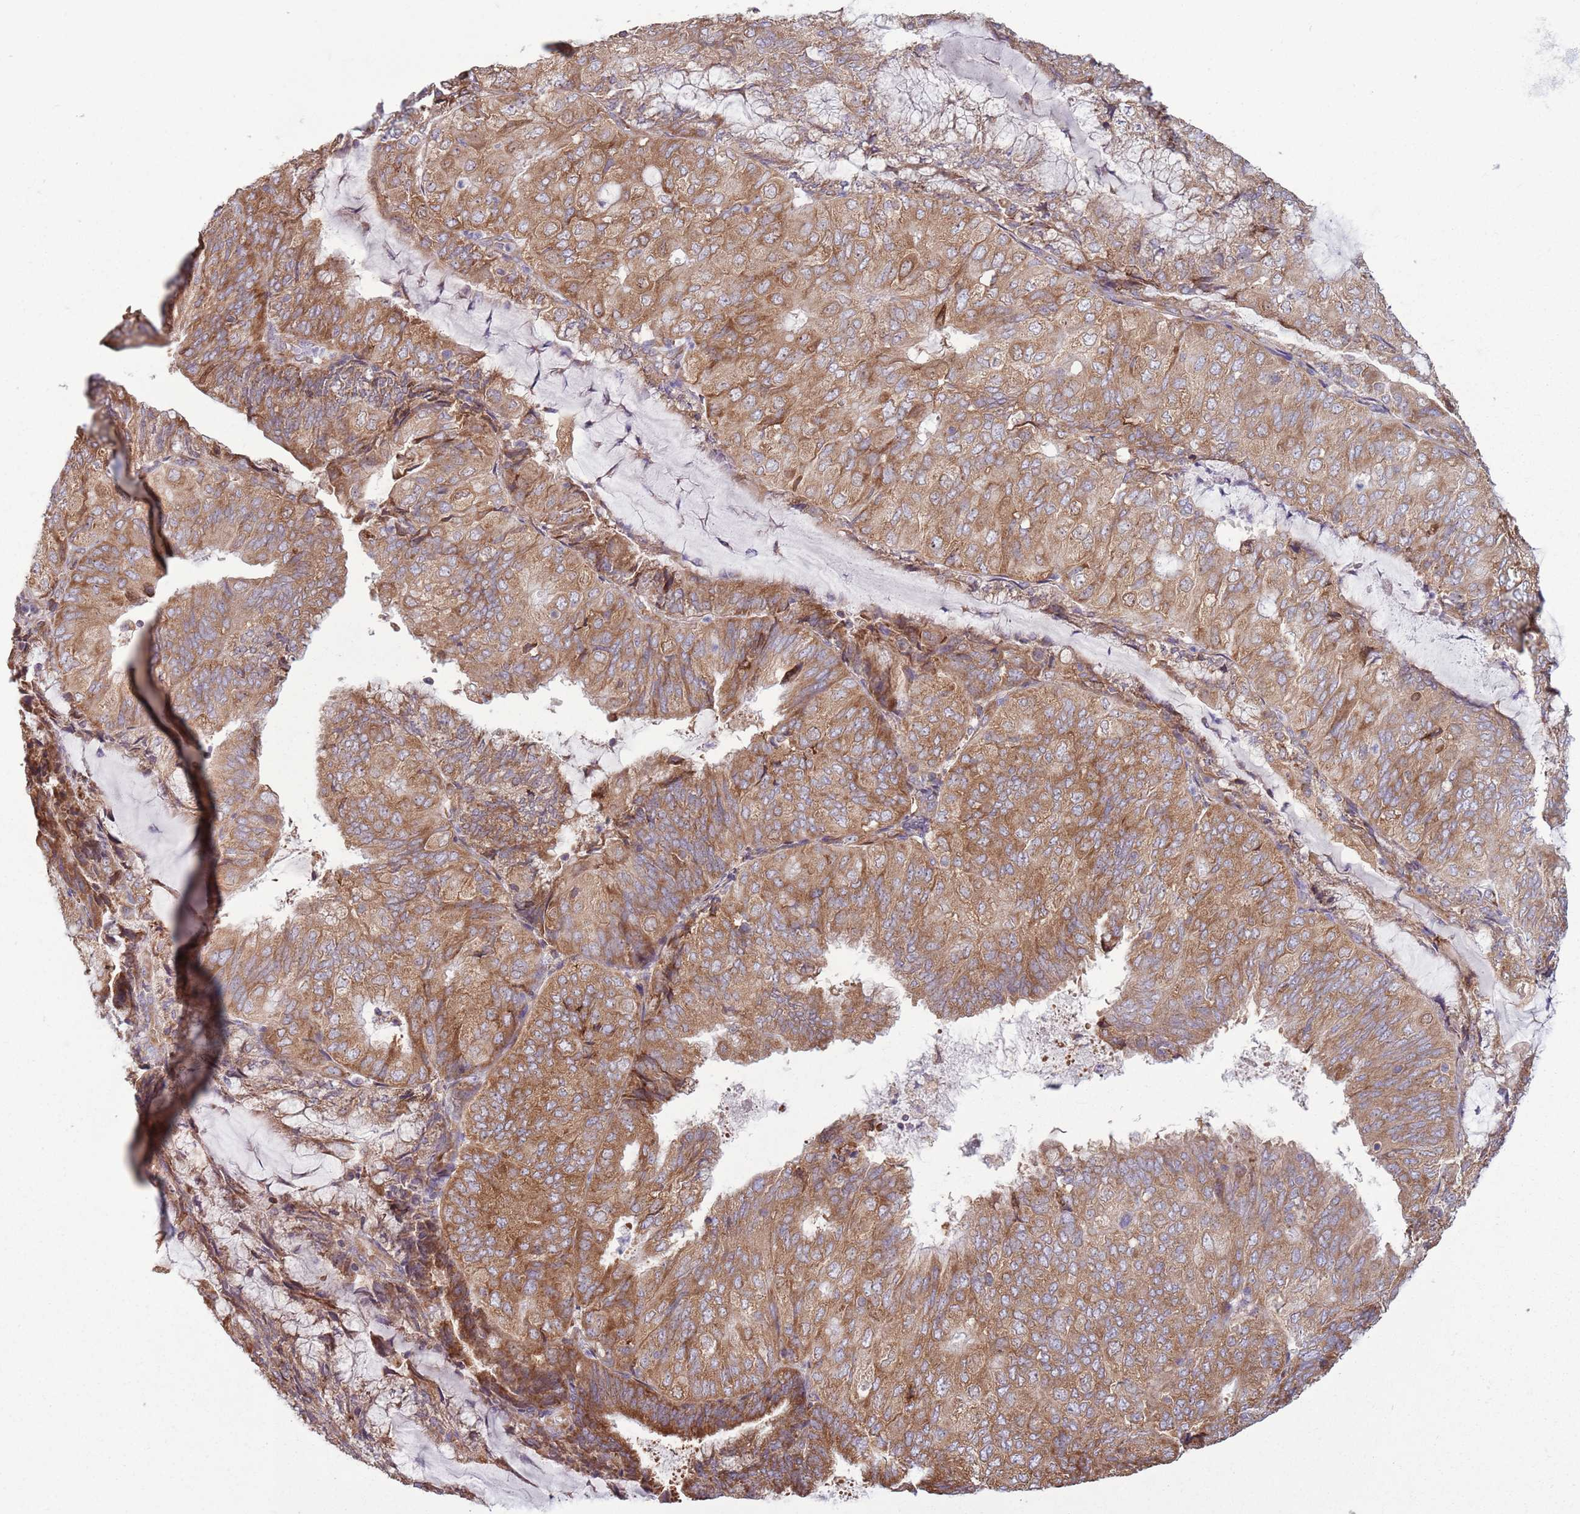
{"staining": {"intensity": "moderate", "quantity": ">75%", "location": "cytoplasmic/membranous"}, "tissue": "endometrial cancer", "cell_type": "Tumor cells", "image_type": "cancer", "snomed": [{"axis": "morphology", "description": "Adenocarcinoma, NOS"}, {"axis": "topography", "description": "Endometrium"}], "caption": "Immunohistochemical staining of endometrial cancer demonstrates medium levels of moderate cytoplasmic/membranous protein expression in approximately >75% of tumor cells. (DAB IHC with brightfield microscopy, high magnification).", "gene": "RPL17-C18orf32", "patient": {"sex": "female", "age": 81}}